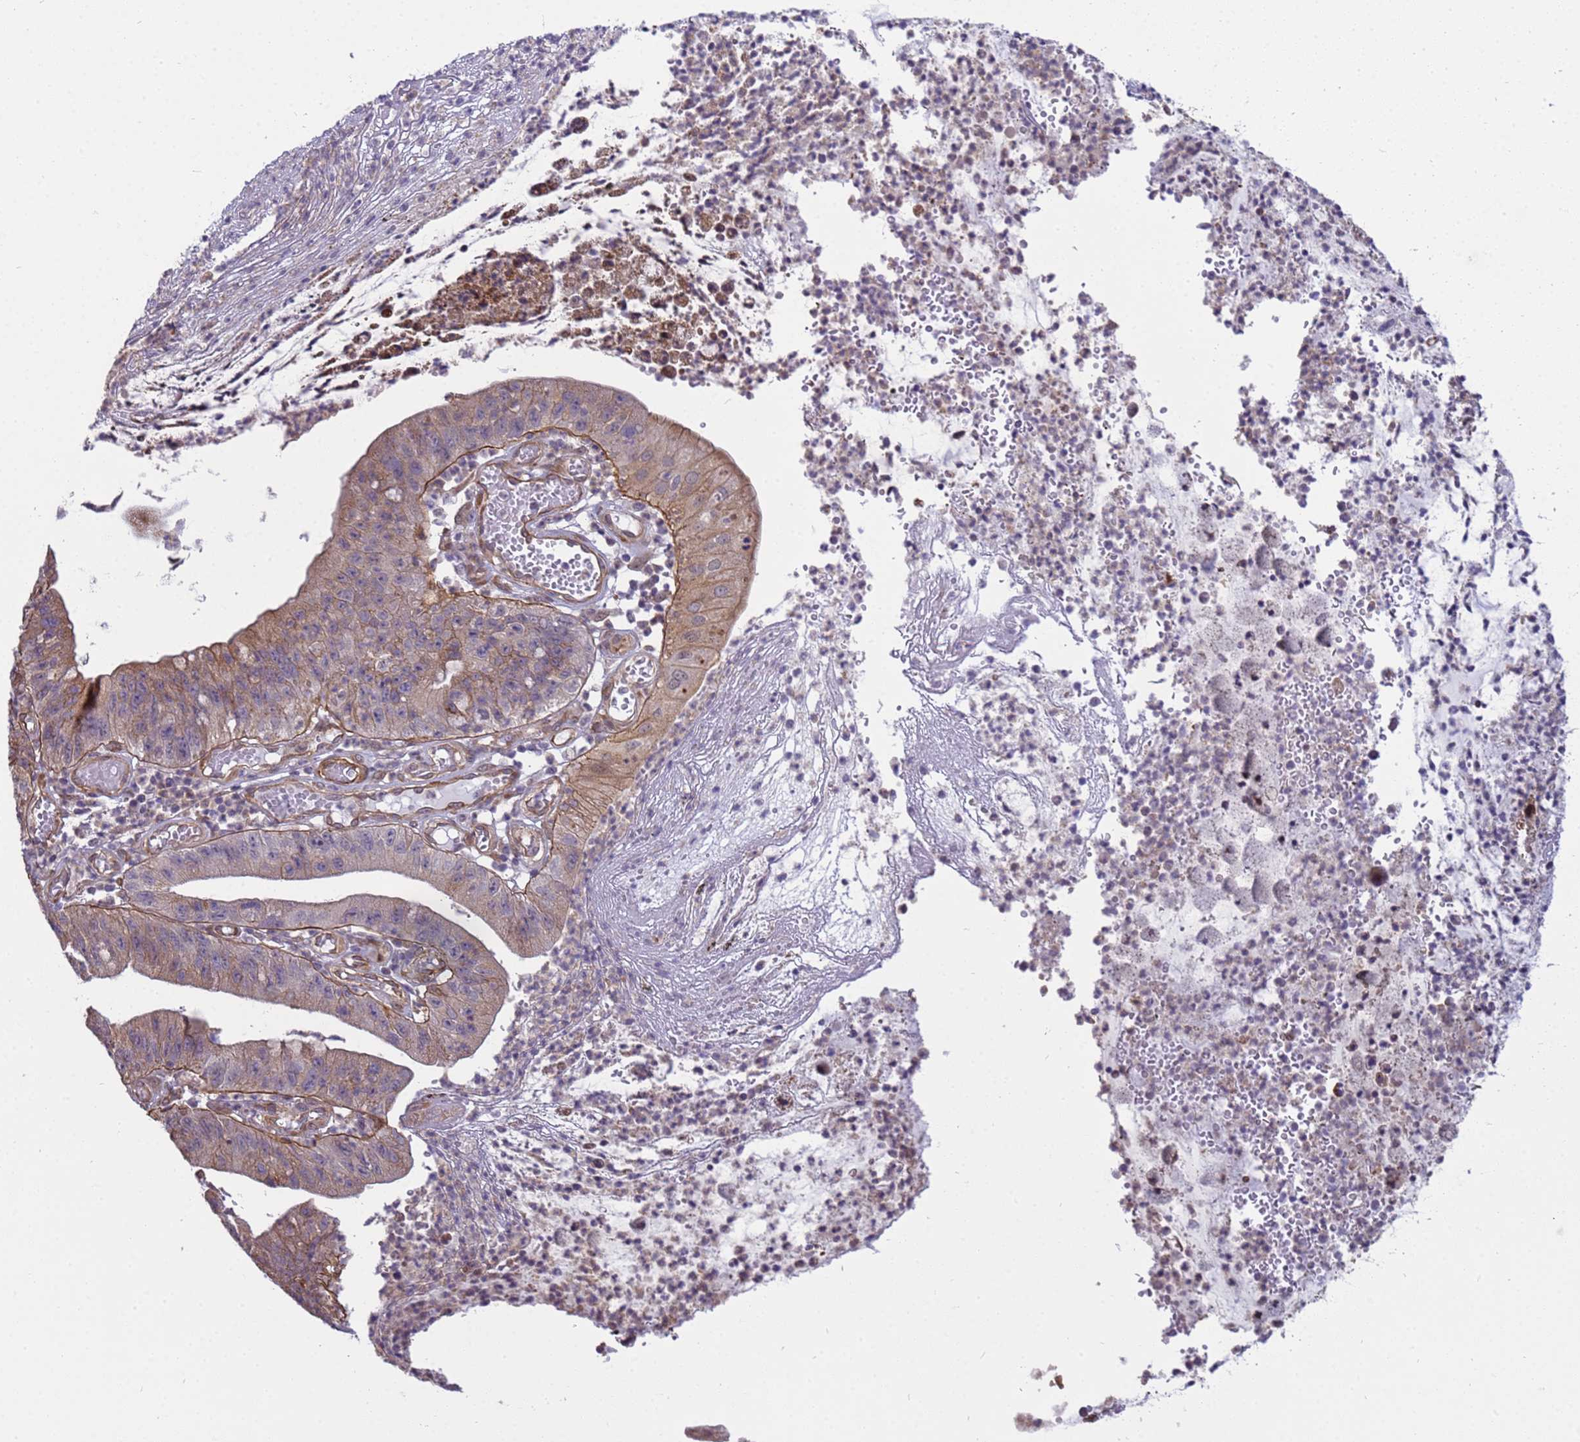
{"staining": {"intensity": "moderate", "quantity": "25%-75%", "location": "cytoplasmic/membranous"}, "tissue": "stomach cancer", "cell_type": "Tumor cells", "image_type": "cancer", "snomed": [{"axis": "morphology", "description": "Adenocarcinoma, NOS"}, {"axis": "topography", "description": "Stomach"}], "caption": "A high-resolution image shows immunohistochemistry staining of stomach adenocarcinoma, which demonstrates moderate cytoplasmic/membranous expression in approximately 25%-75% of tumor cells.", "gene": "ITGB4", "patient": {"sex": "male", "age": 59}}